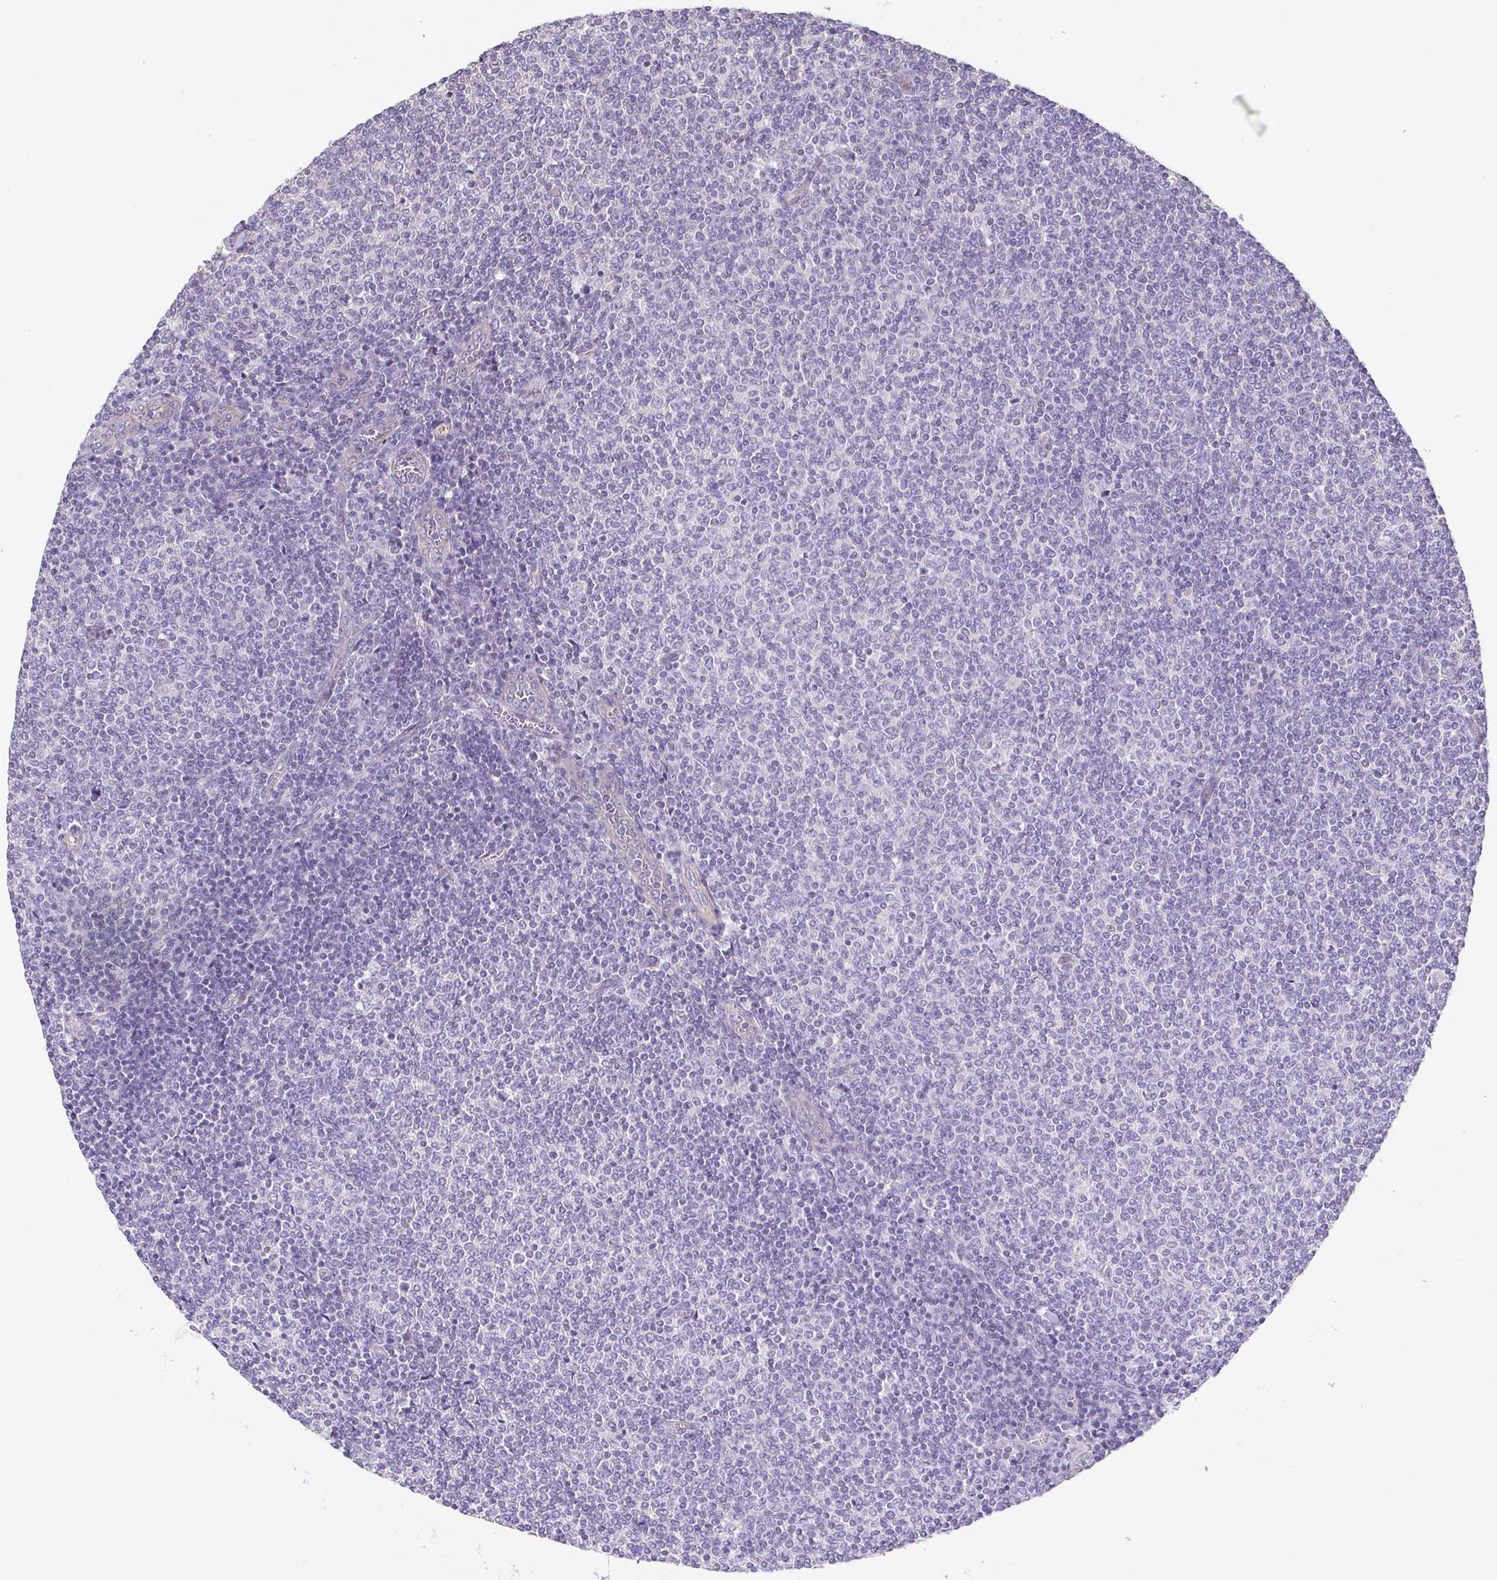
{"staining": {"intensity": "negative", "quantity": "none", "location": "none"}, "tissue": "lymphoma", "cell_type": "Tumor cells", "image_type": "cancer", "snomed": [{"axis": "morphology", "description": "Malignant lymphoma, non-Hodgkin's type, Low grade"}, {"axis": "topography", "description": "Lymph node"}], "caption": "A histopathology image of malignant lymphoma, non-Hodgkin's type (low-grade) stained for a protein shows no brown staining in tumor cells.", "gene": "MYL6", "patient": {"sex": "male", "age": 52}}